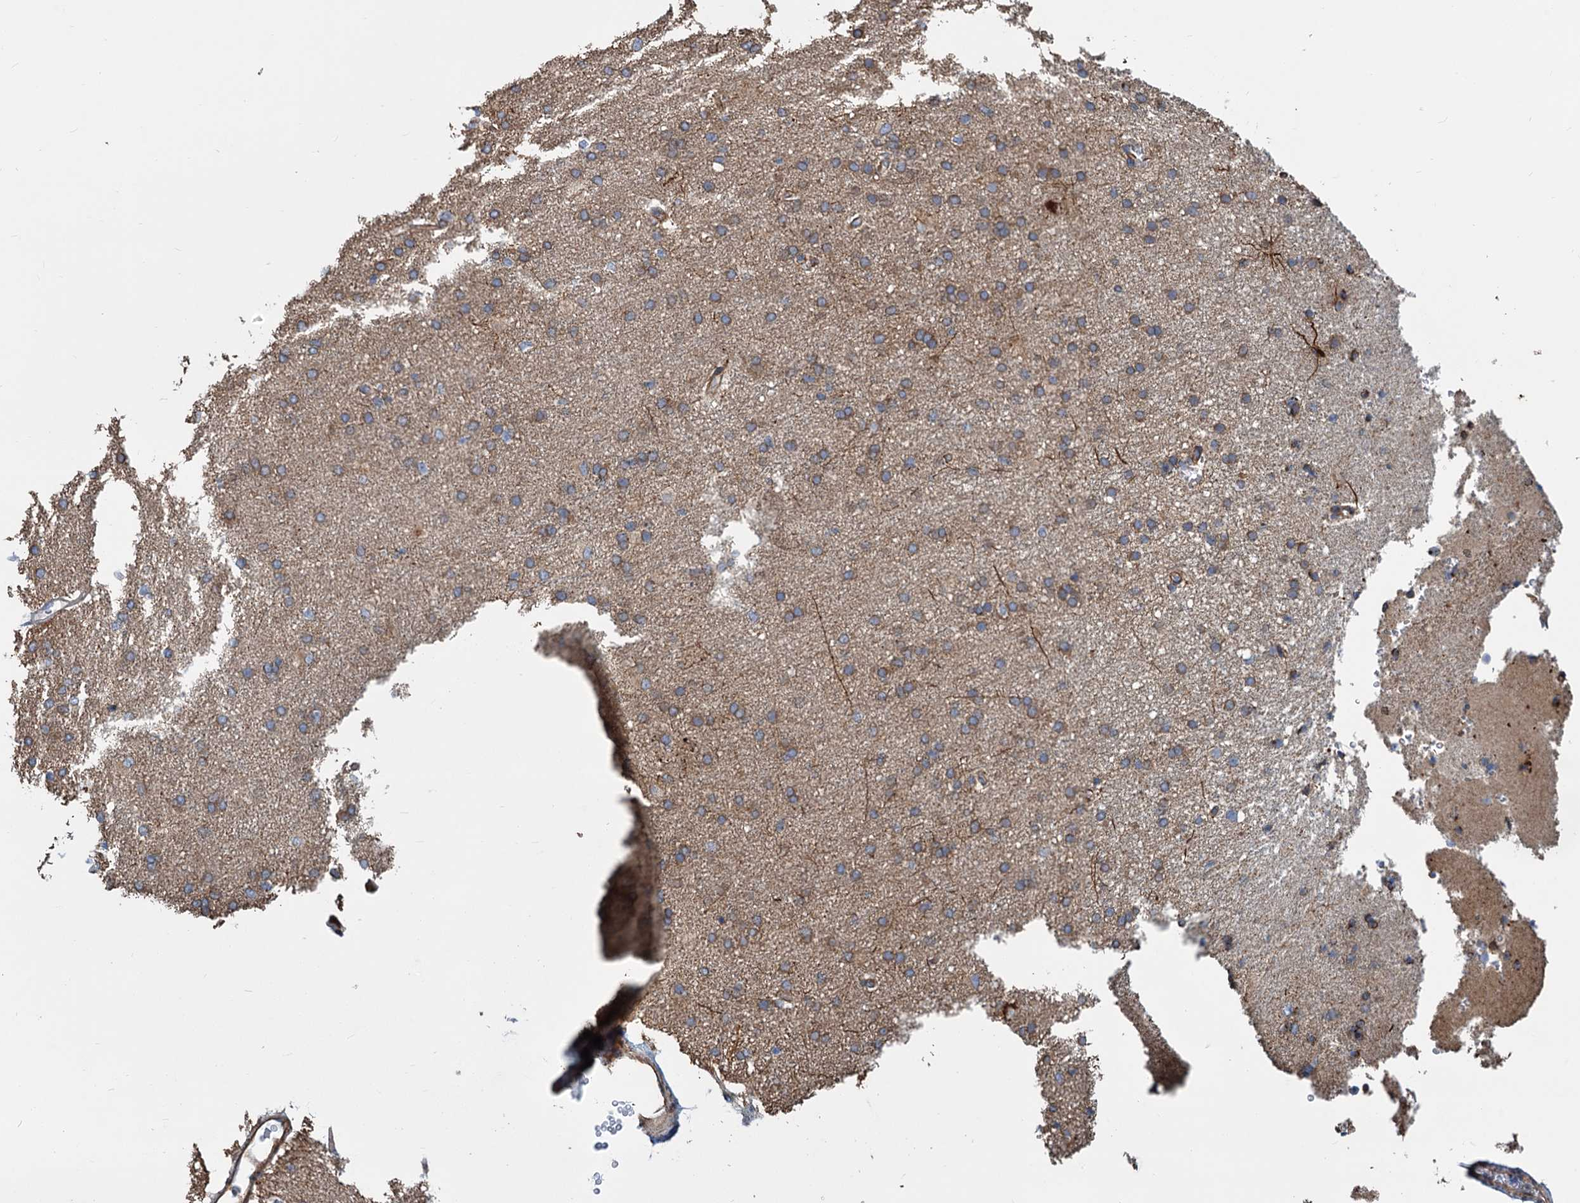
{"staining": {"intensity": "moderate", "quantity": ">75%", "location": "cytoplasmic/membranous"}, "tissue": "cerebral cortex", "cell_type": "Endothelial cells", "image_type": "normal", "snomed": [{"axis": "morphology", "description": "Normal tissue, NOS"}, {"axis": "topography", "description": "Cerebral cortex"}], "caption": "Moderate cytoplasmic/membranous expression for a protein is seen in about >75% of endothelial cells of unremarkable cerebral cortex using IHC.", "gene": "PSEN1", "patient": {"sex": "male", "age": 62}}